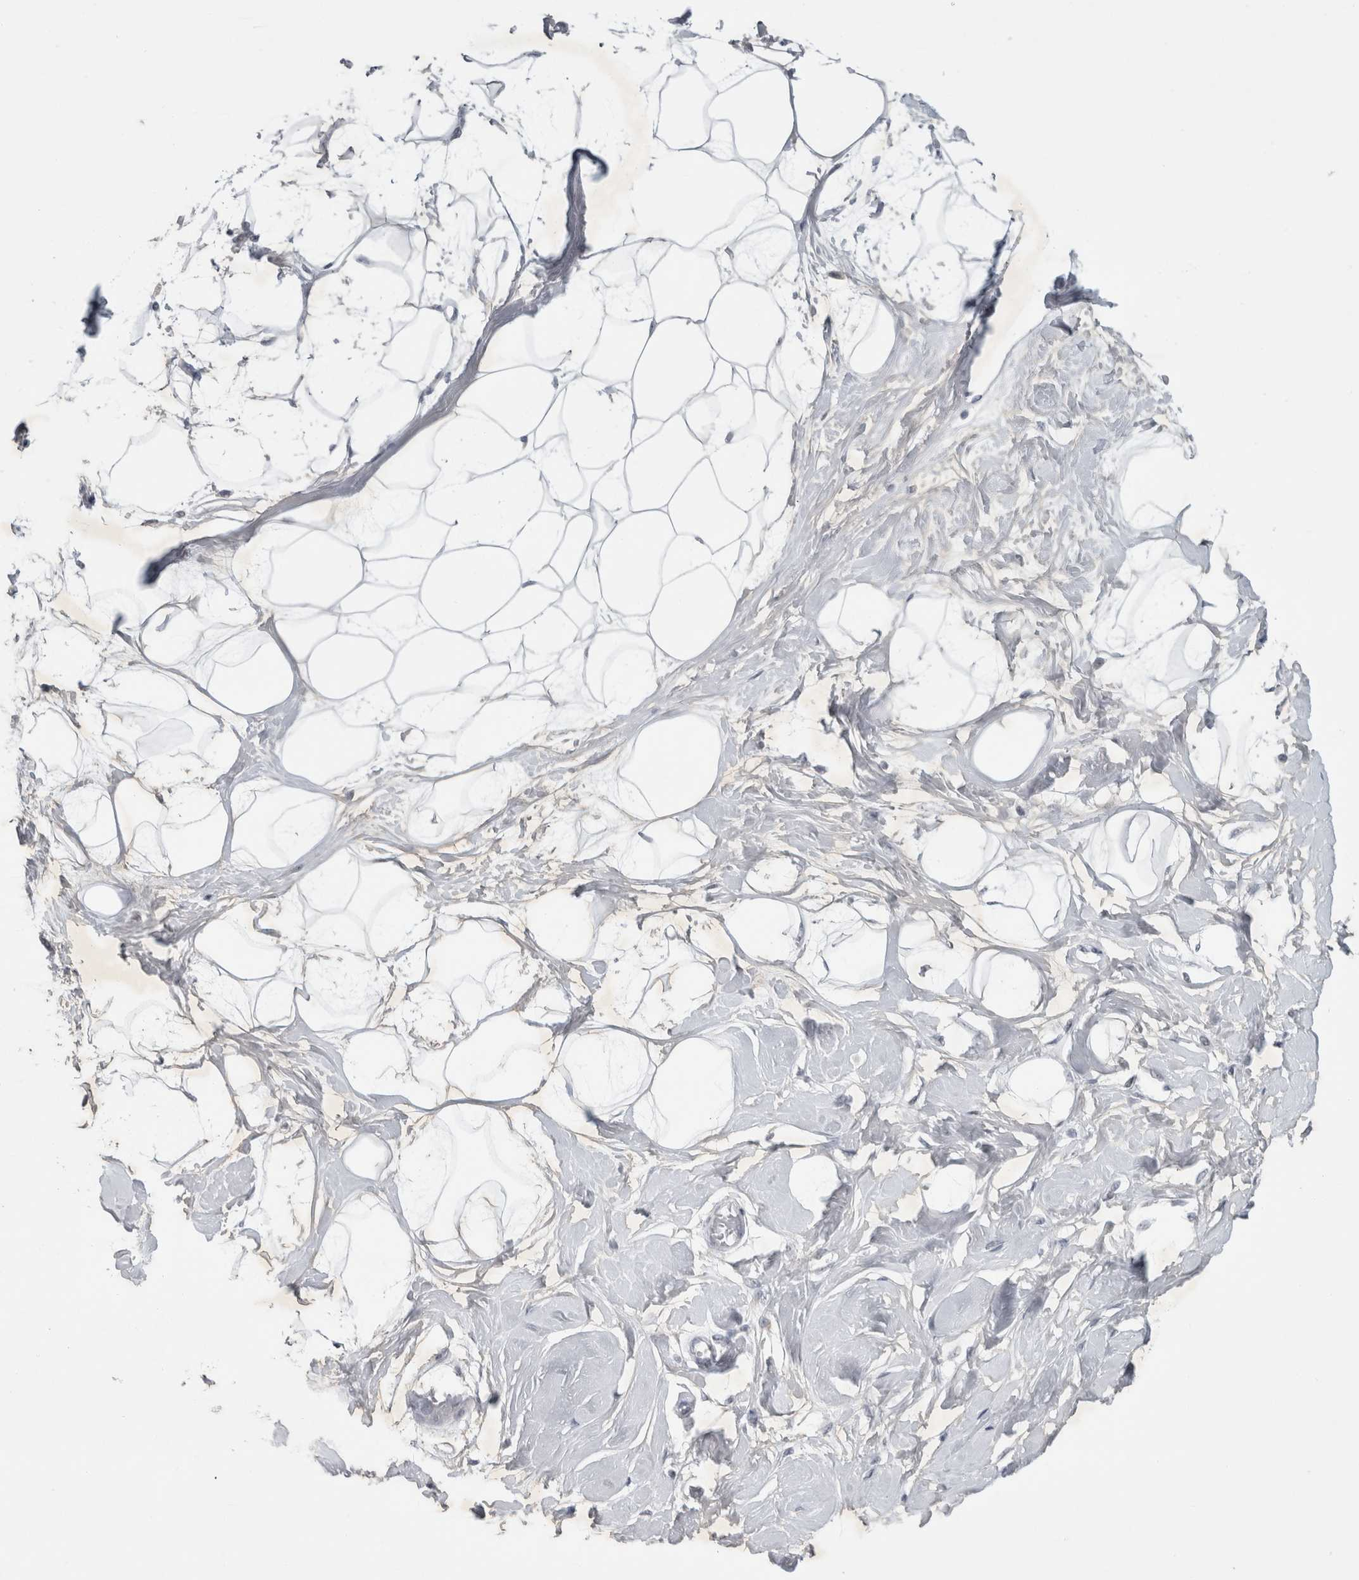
{"staining": {"intensity": "negative", "quantity": "none", "location": "none"}, "tissue": "breast", "cell_type": "Adipocytes", "image_type": "normal", "snomed": [{"axis": "morphology", "description": "Normal tissue, NOS"}, {"axis": "topography", "description": "Breast"}], "caption": "Immunohistochemical staining of unremarkable human breast reveals no significant staining in adipocytes. (Stains: DAB (3,3'-diaminobenzidine) immunohistochemistry (IHC) with hematoxylin counter stain, Microscopy: brightfield microscopy at high magnification).", "gene": "FXYD7", "patient": {"sex": "female", "age": 45}}